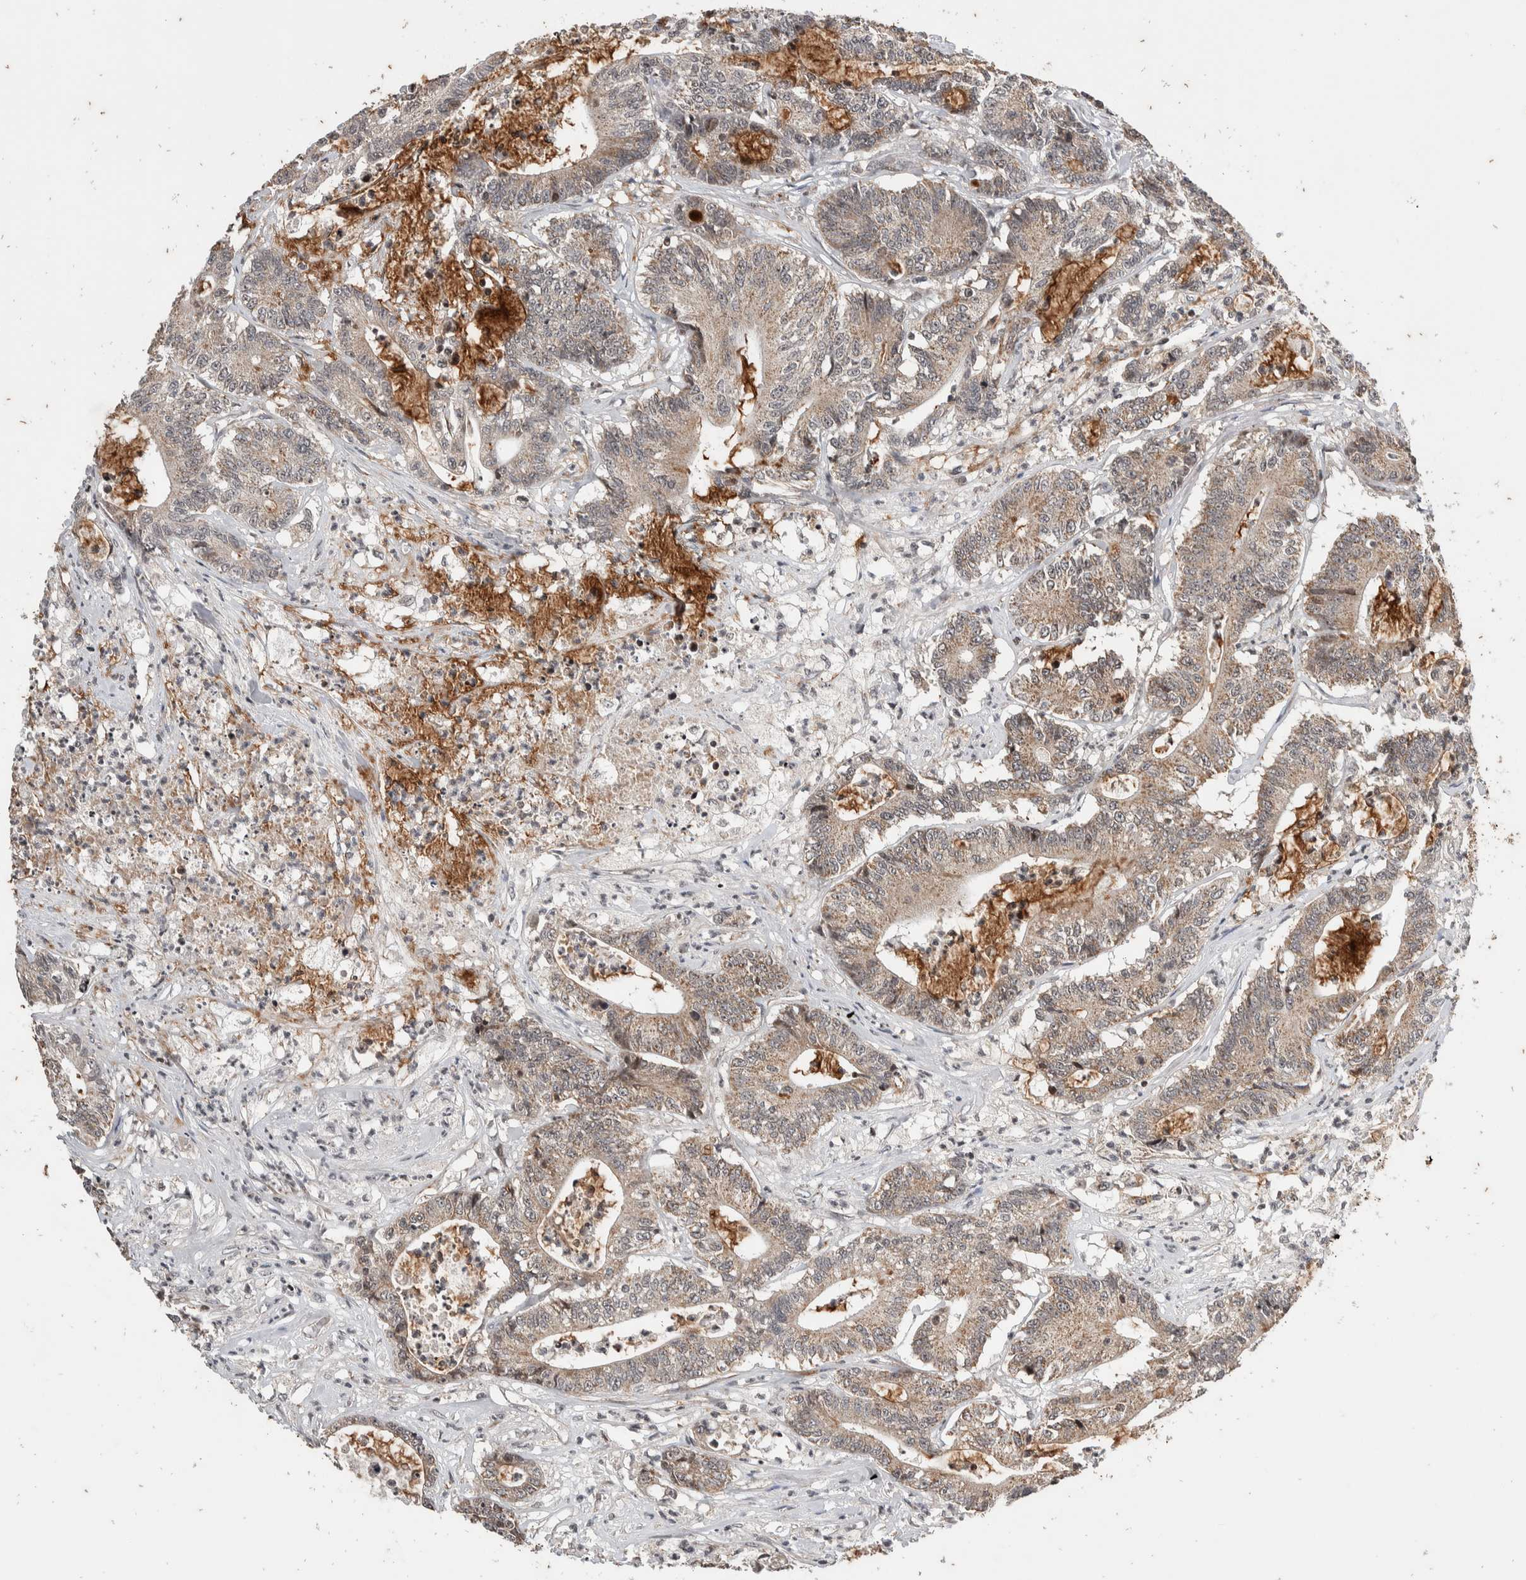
{"staining": {"intensity": "weak", "quantity": "25%-75%", "location": "cytoplasmic/membranous"}, "tissue": "colorectal cancer", "cell_type": "Tumor cells", "image_type": "cancer", "snomed": [{"axis": "morphology", "description": "Adenocarcinoma, NOS"}, {"axis": "topography", "description": "Colon"}], "caption": "Immunohistochemical staining of adenocarcinoma (colorectal) displays low levels of weak cytoplasmic/membranous positivity in approximately 25%-75% of tumor cells. Using DAB (brown) and hematoxylin (blue) stains, captured at high magnification using brightfield microscopy.", "gene": "ATXN7L1", "patient": {"sex": "female", "age": 84}}